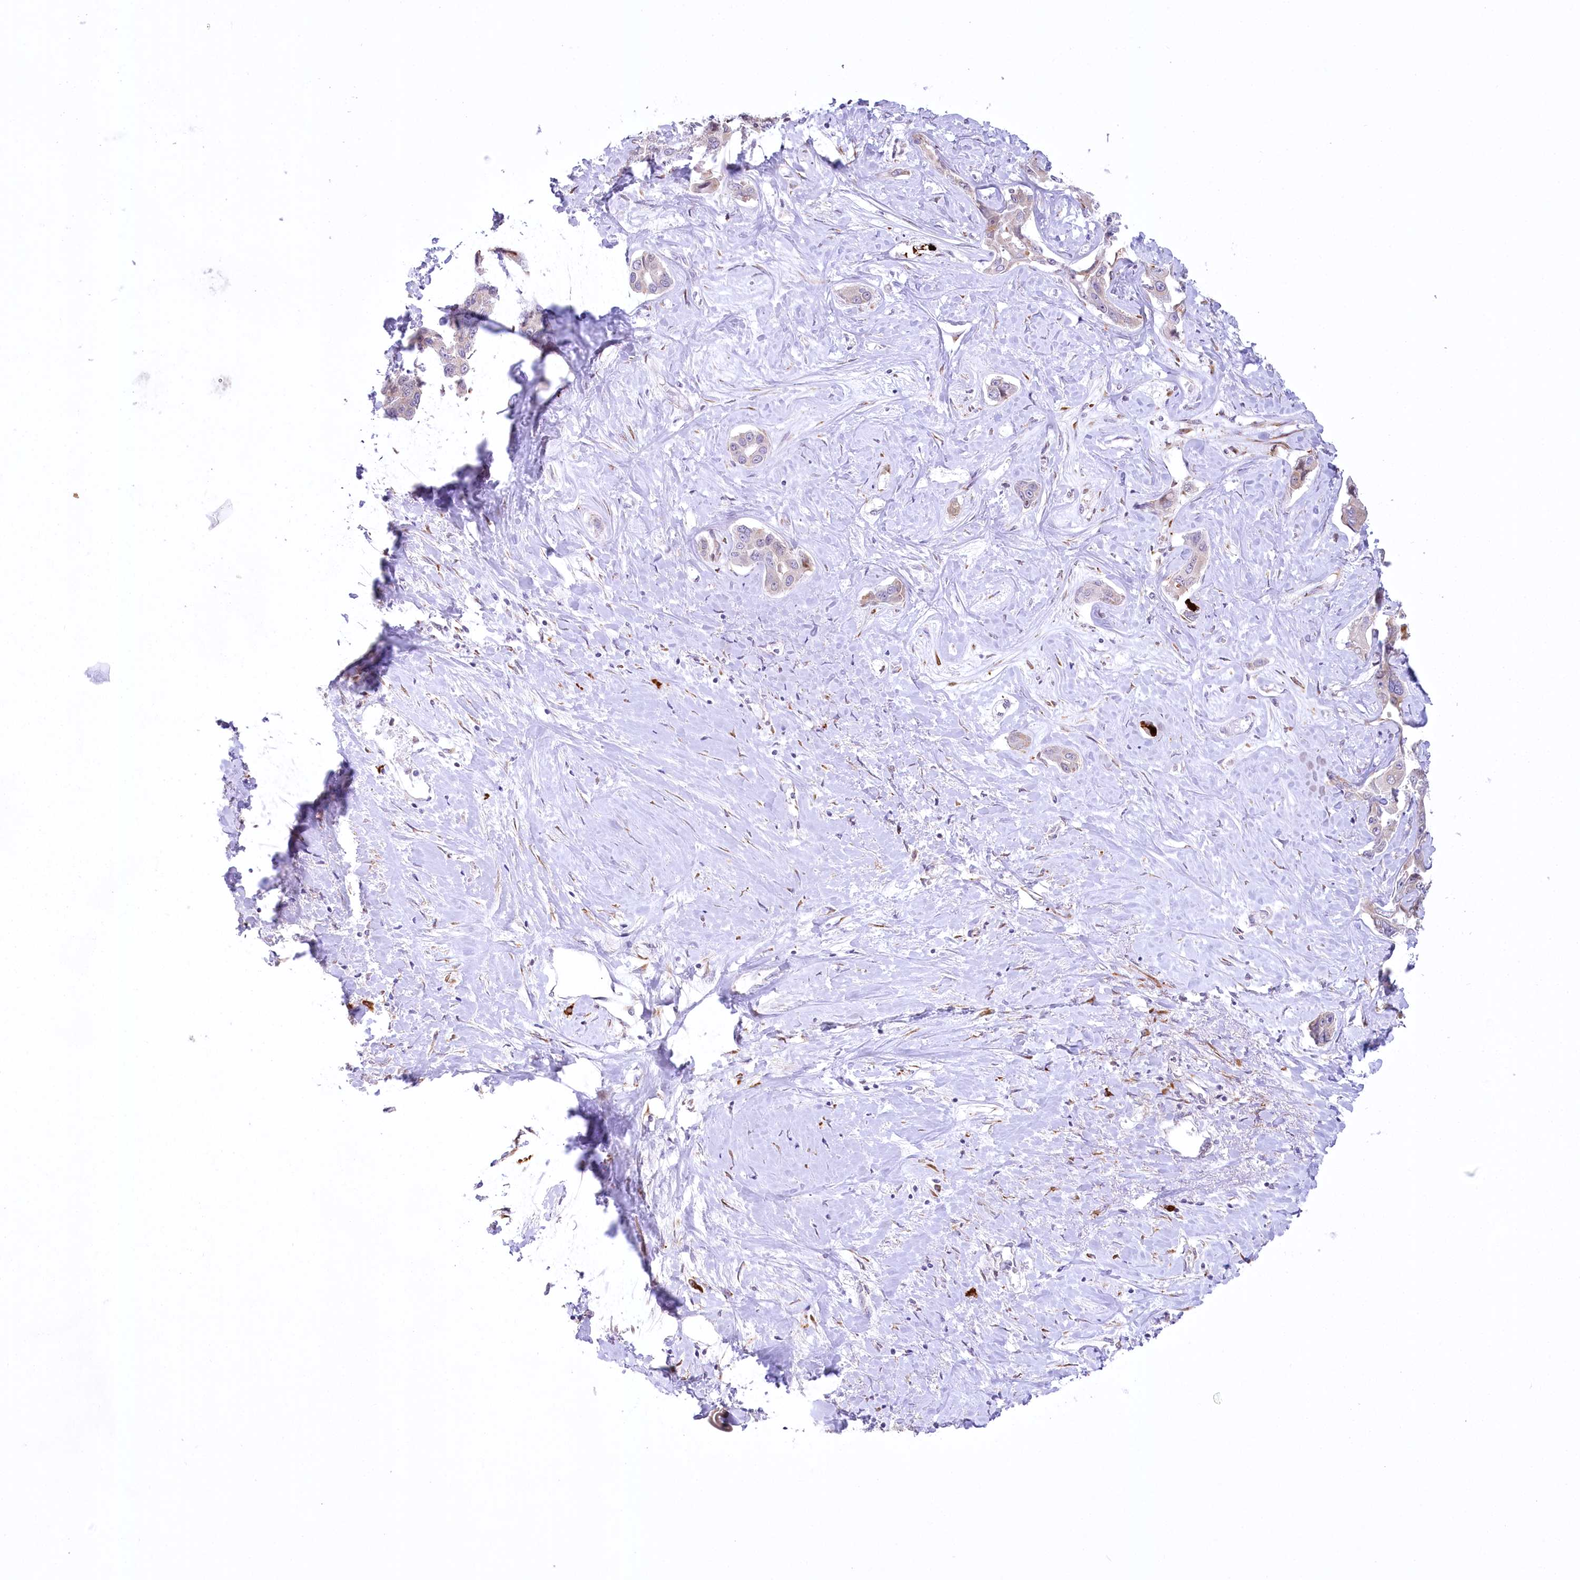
{"staining": {"intensity": "negative", "quantity": "none", "location": "none"}, "tissue": "liver cancer", "cell_type": "Tumor cells", "image_type": "cancer", "snomed": [{"axis": "morphology", "description": "Cholangiocarcinoma"}, {"axis": "topography", "description": "Liver"}], "caption": "Cholangiocarcinoma (liver) was stained to show a protein in brown. There is no significant positivity in tumor cells.", "gene": "NCKAP5", "patient": {"sex": "male", "age": 59}}